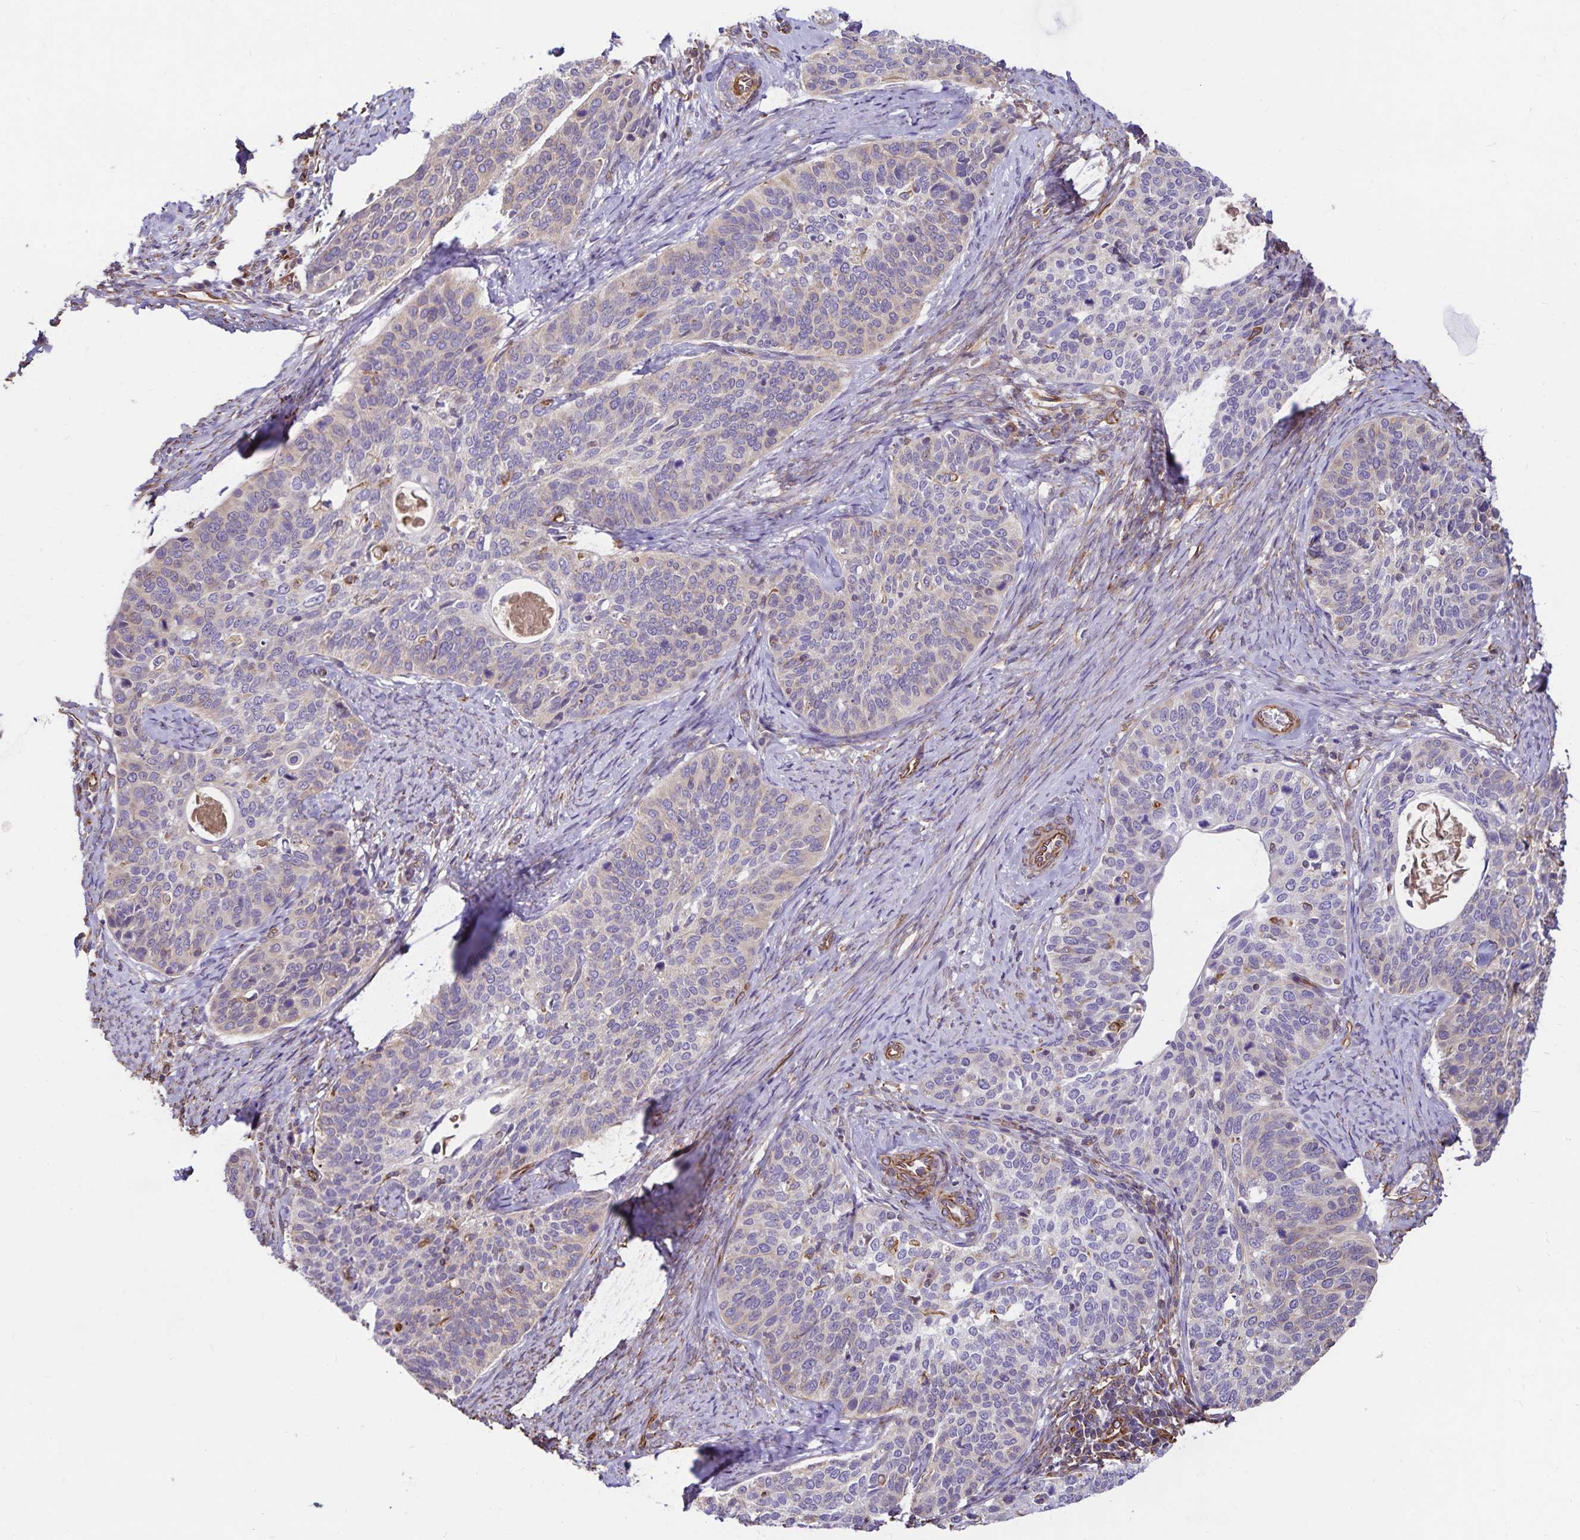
{"staining": {"intensity": "negative", "quantity": "none", "location": "none"}, "tissue": "cervical cancer", "cell_type": "Tumor cells", "image_type": "cancer", "snomed": [{"axis": "morphology", "description": "Squamous cell carcinoma, NOS"}, {"axis": "topography", "description": "Cervix"}], "caption": "DAB immunohistochemical staining of human squamous cell carcinoma (cervical) exhibits no significant staining in tumor cells. Brightfield microscopy of immunohistochemistry (IHC) stained with DAB (brown) and hematoxylin (blue), captured at high magnification.", "gene": "TRPV6", "patient": {"sex": "female", "age": 69}}